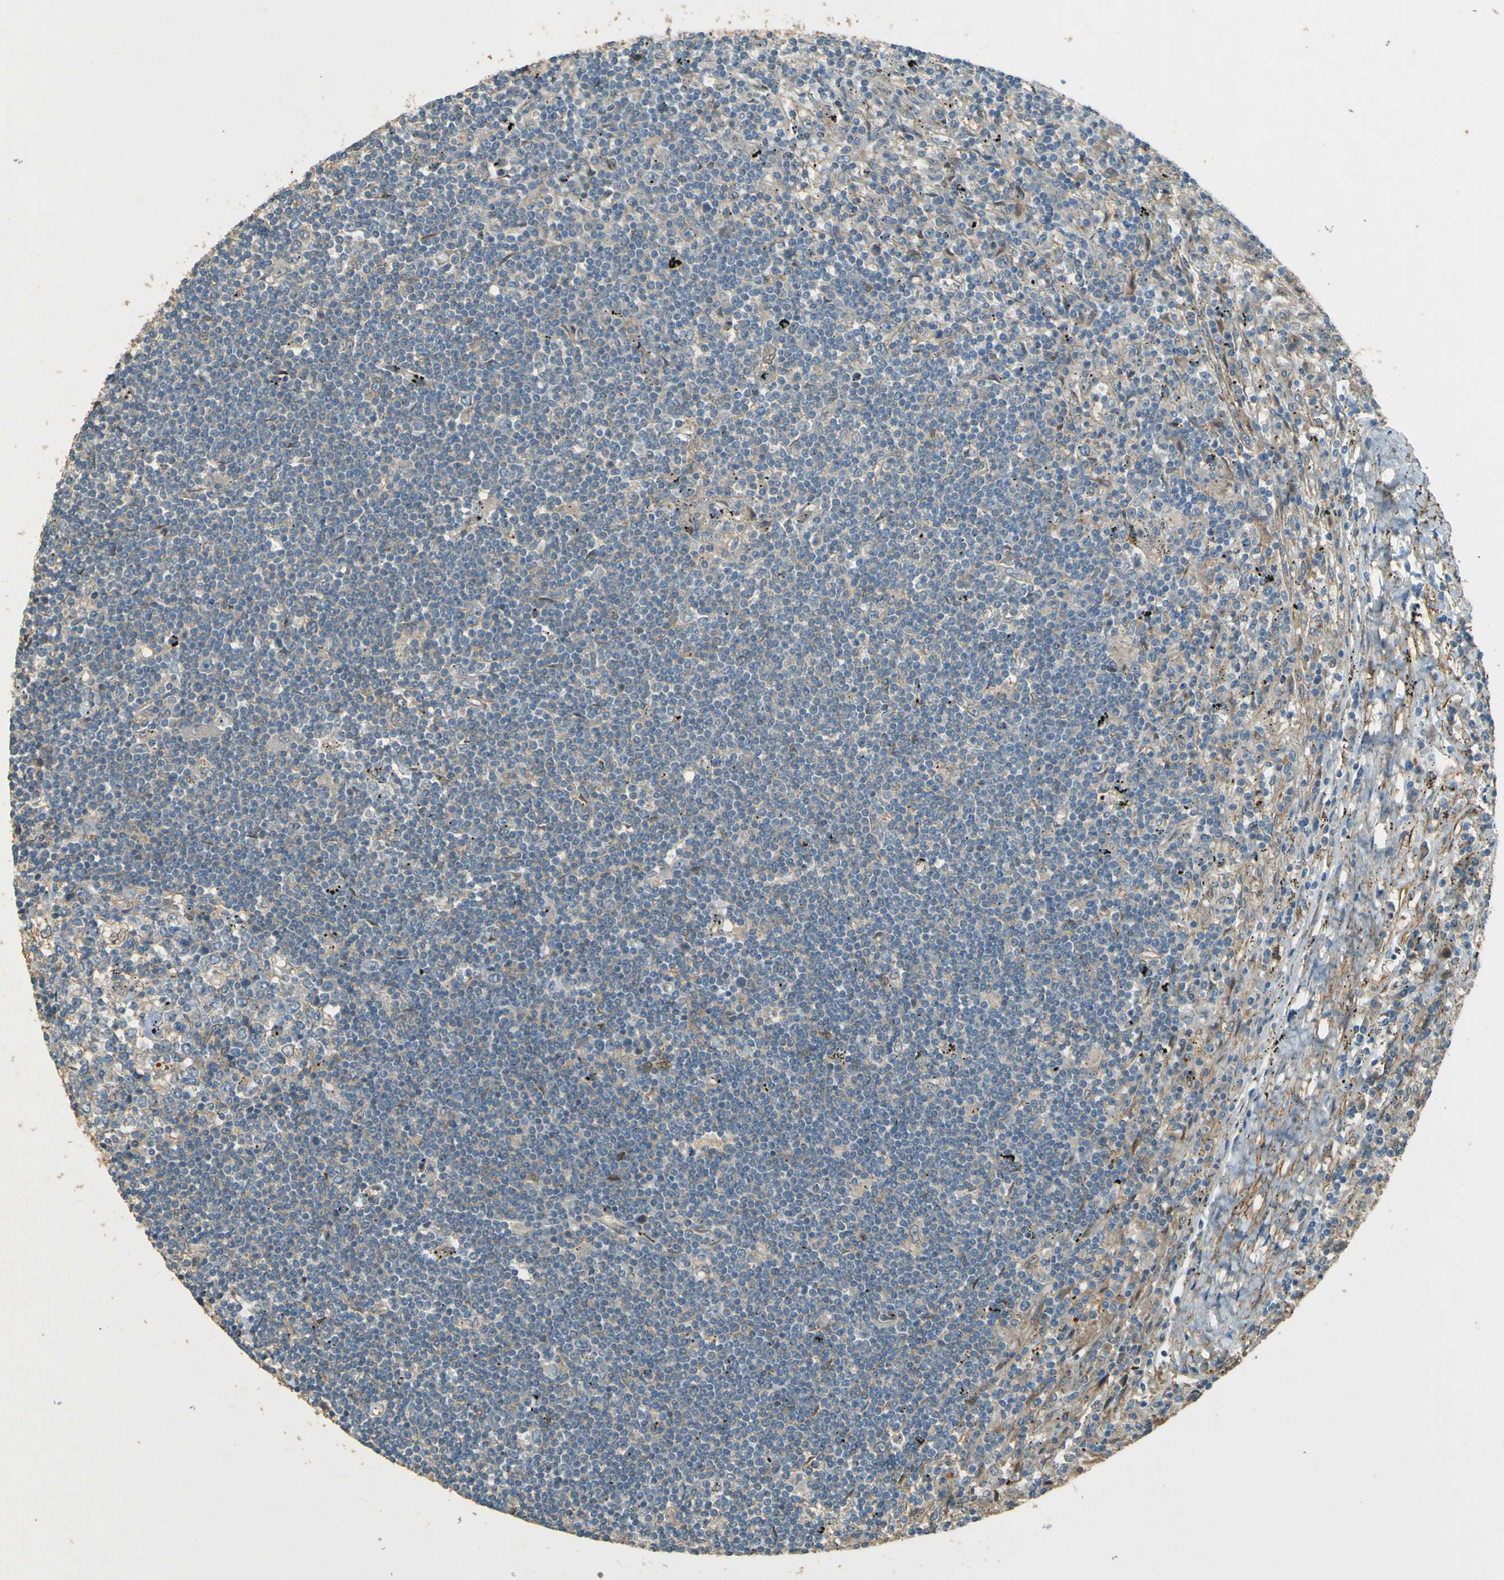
{"staining": {"intensity": "negative", "quantity": "none", "location": "none"}, "tissue": "lymphoma", "cell_type": "Tumor cells", "image_type": "cancer", "snomed": [{"axis": "morphology", "description": "Malignant lymphoma, non-Hodgkin's type, Low grade"}, {"axis": "topography", "description": "Spleen"}], "caption": "This is a image of IHC staining of low-grade malignant lymphoma, non-Hodgkin's type, which shows no expression in tumor cells.", "gene": "NEXN", "patient": {"sex": "male", "age": 76}}